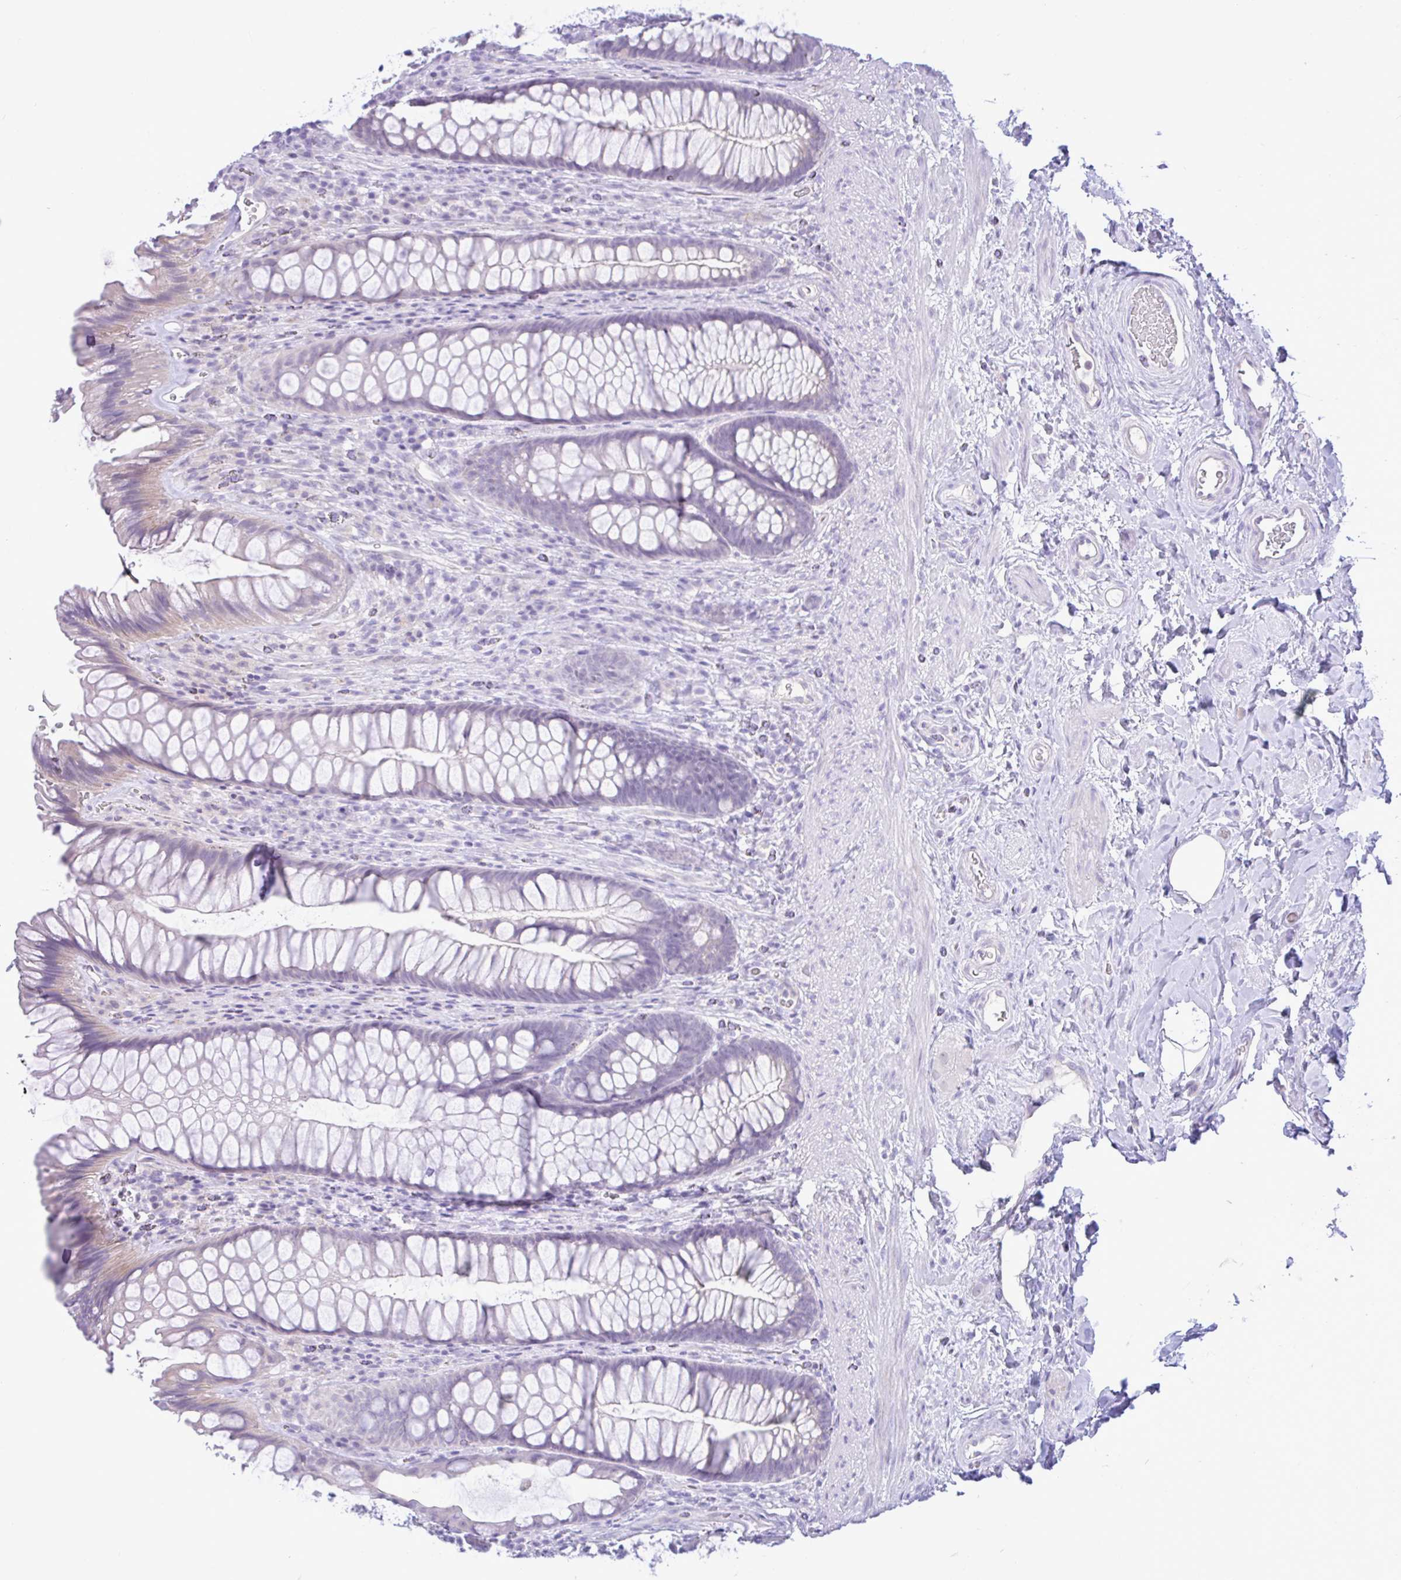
{"staining": {"intensity": "weak", "quantity": "<25%", "location": "cytoplasmic/membranous"}, "tissue": "rectum", "cell_type": "Glandular cells", "image_type": "normal", "snomed": [{"axis": "morphology", "description": "Normal tissue, NOS"}, {"axis": "topography", "description": "Rectum"}], "caption": "This is an immunohistochemistry (IHC) photomicrograph of unremarkable human rectum. There is no expression in glandular cells.", "gene": "ZNF101", "patient": {"sex": "male", "age": 53}}